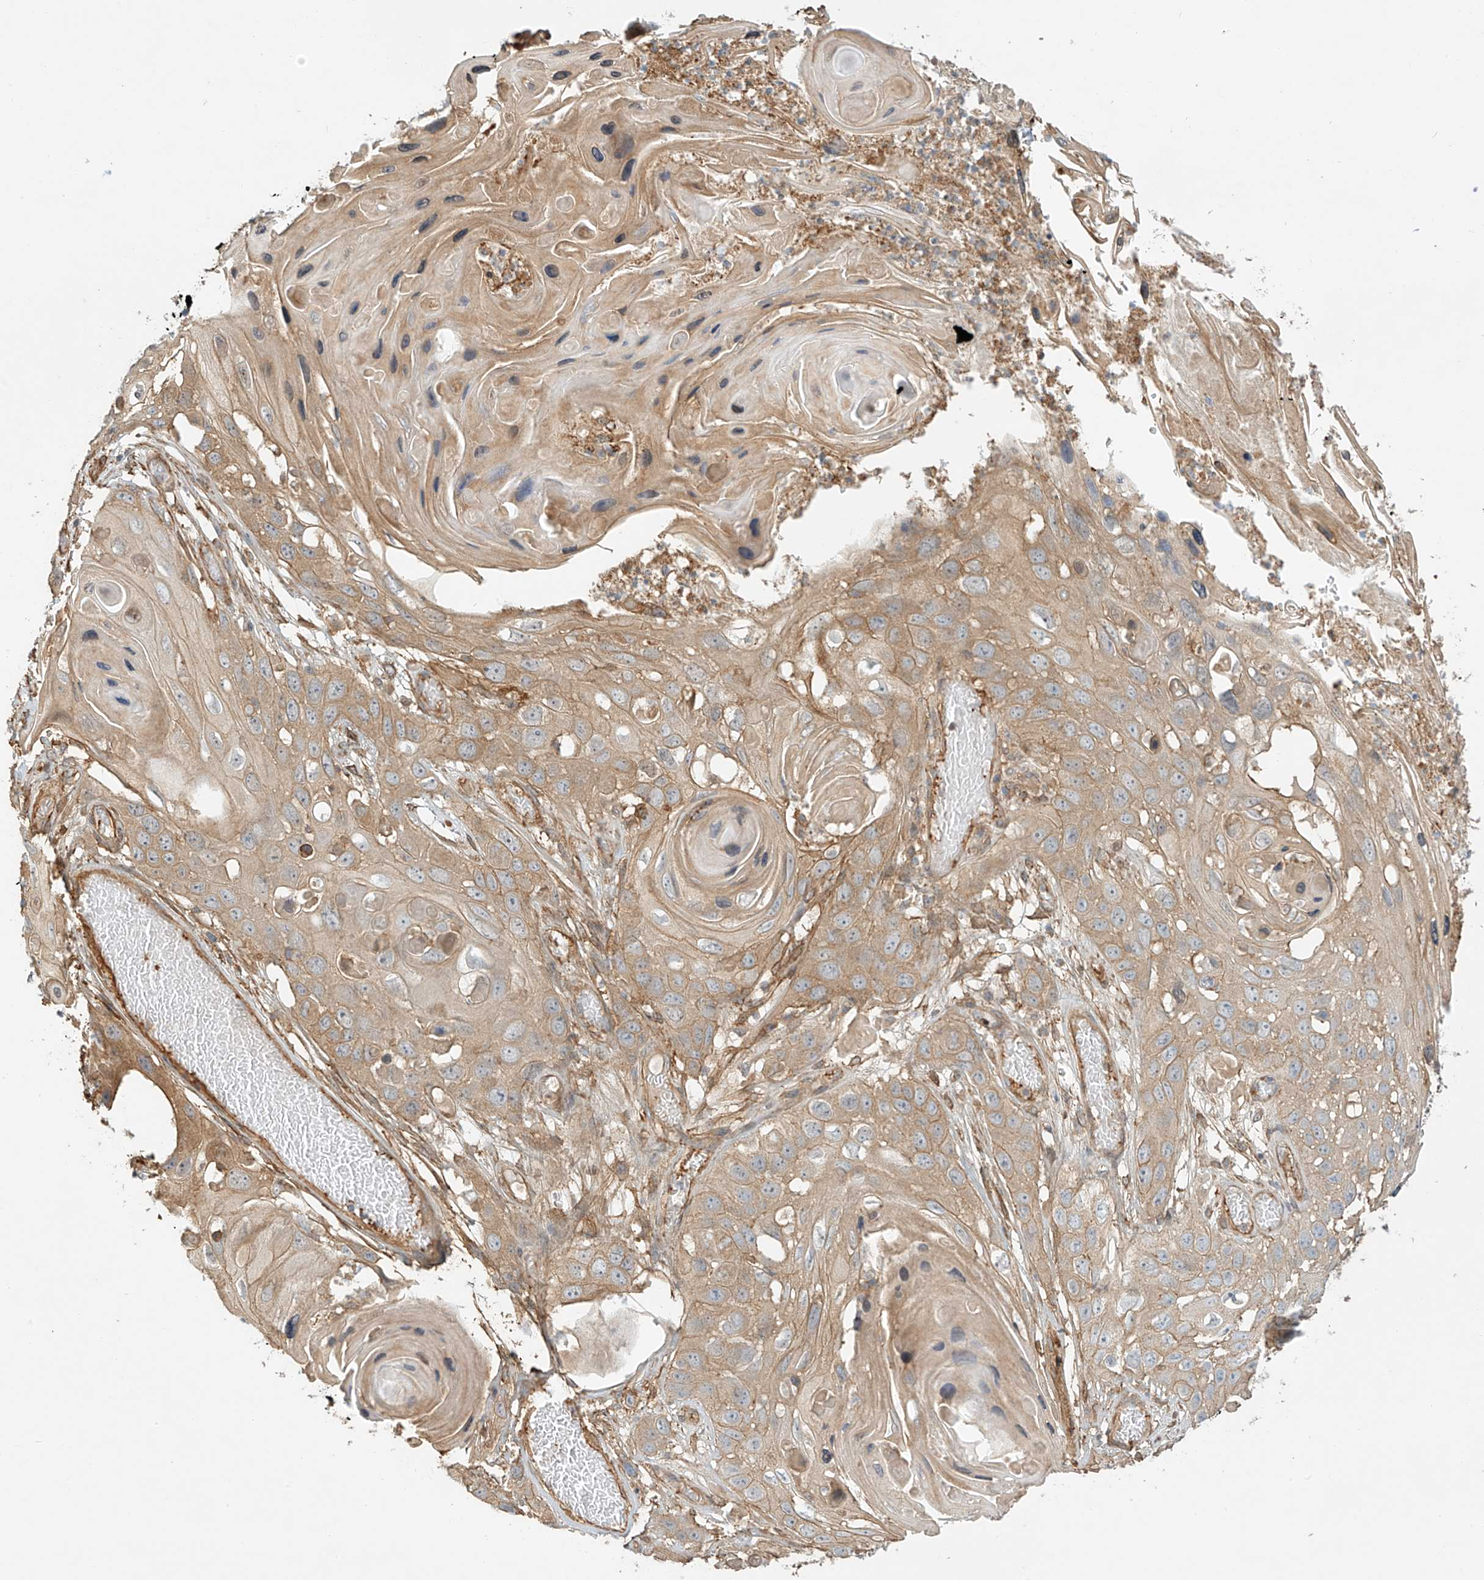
{"staining": {"intensity": "weak", "quantity": "25%-75%", "location": "cytoplasmic/membranous"}, "tissue": "skin cancer", "cell_type": "Tumor cells", "image_type": "cancer", "snomed": [{"axis": "morphology", "description": "Squamous cell carcinoma, NOS"}, {"axis": "topography", "description": "Skin"}], "caption": "Squamous cell carcinoma (skin) stained with a brown dye reveals weak cytoplasmic/membranous positive expression in approximately 25%-75% of tumor cells.", "gene": "CSMD3", "patient": {"sex": "male", "age": 55}}